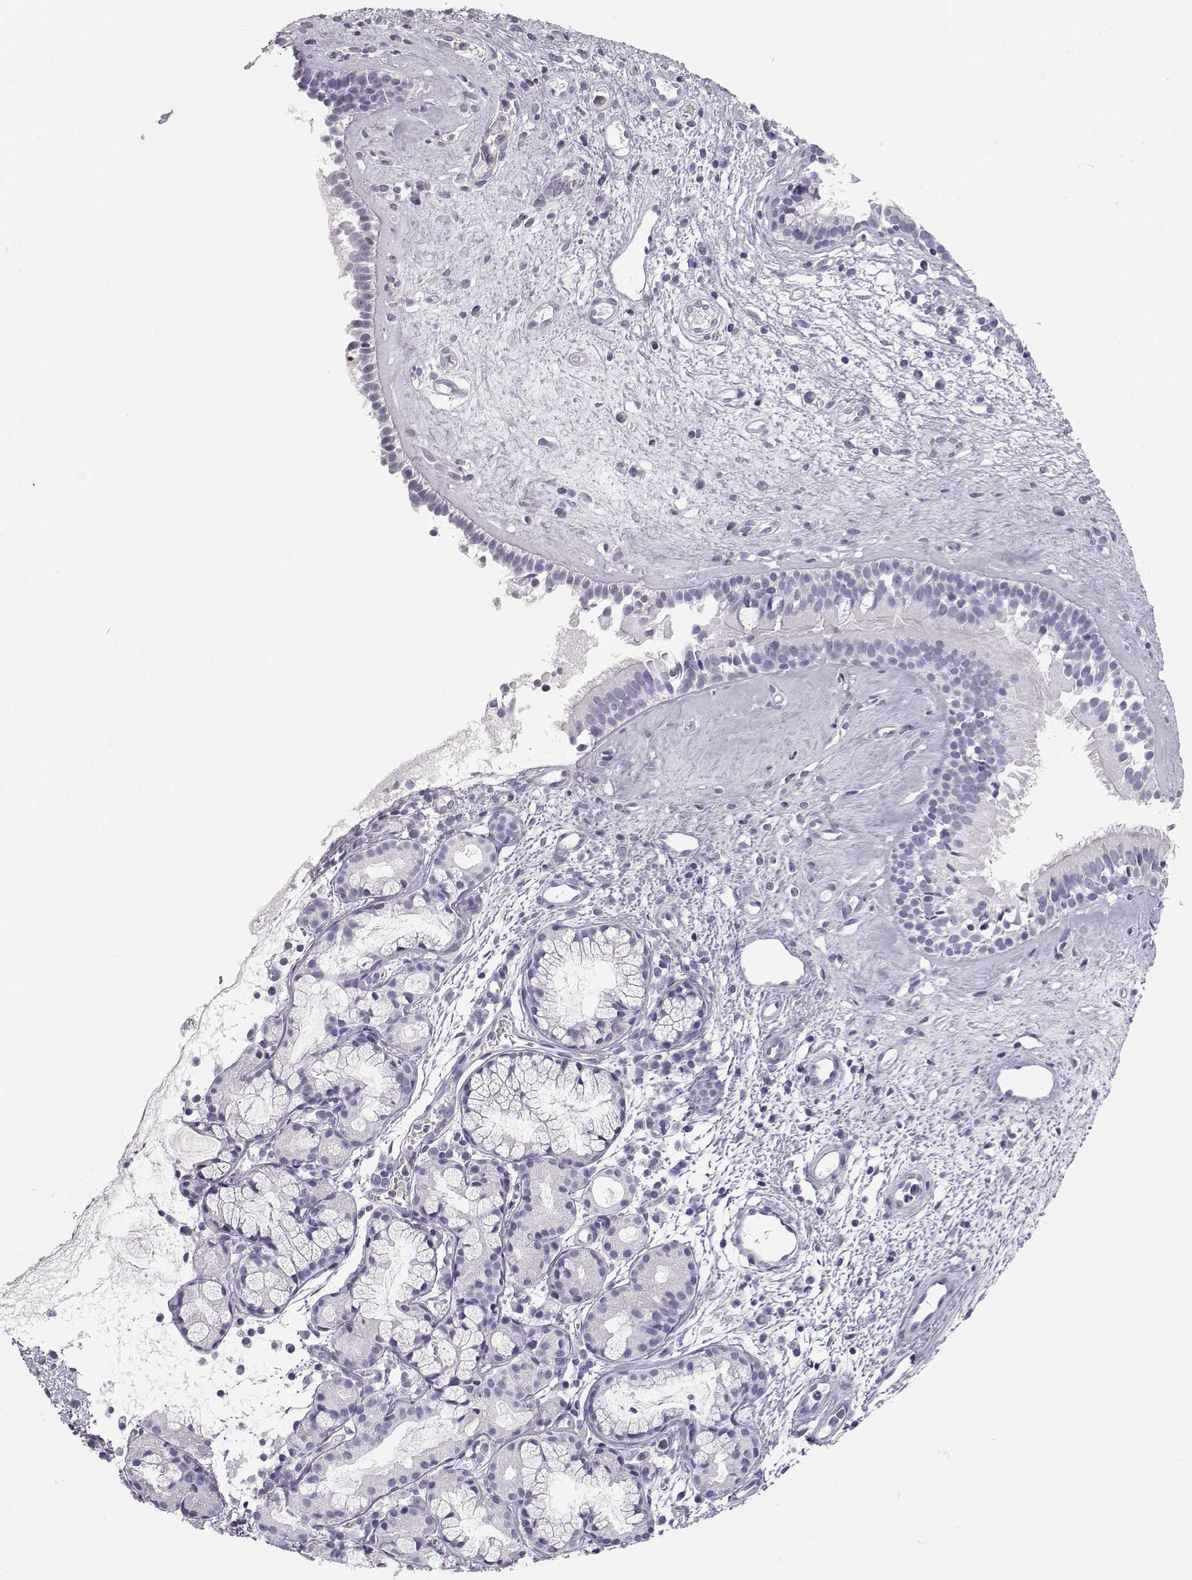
{"staining": {"intensity": "negative", "quantity": "none", "location": "none"}, "tissue": "nasopharynx", "cell_type": "Respiratory epithelial cells", "image_type": "normal", "snomed": [{"axis": "morphology", "description": "Normal tissue, NOS"}, {"axis": "topography", "description": "Nasopharynx"}], "caption": "Immunohistochemical staining of normal human nasopharynx shows no significant expression in respiratory epithelial cells.", "gene": "TKTL1", "patient": {"sex": "male", "age": 29}}